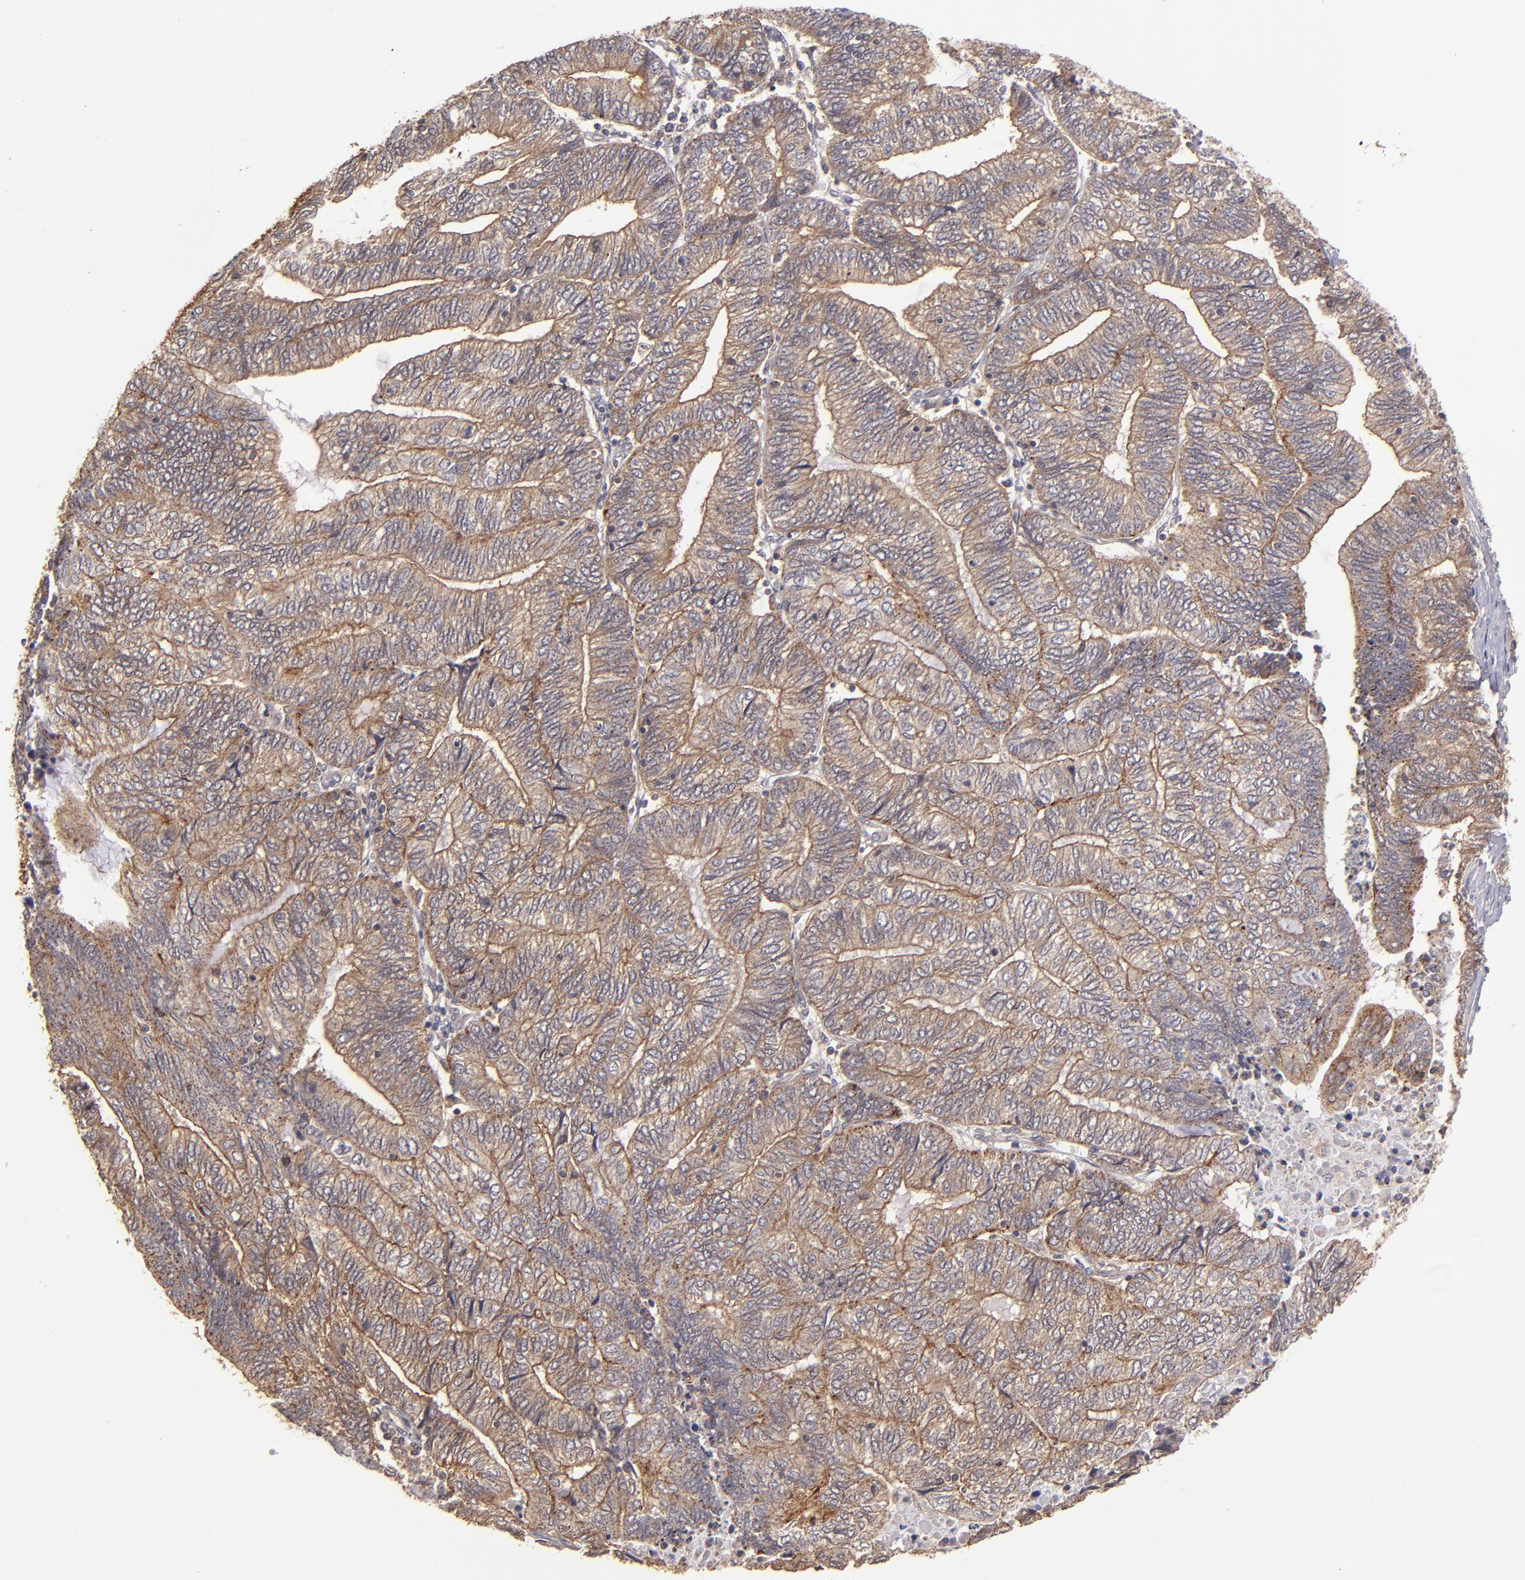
{"staining": {"intensity": "moderate", "quantity": ">75%", "location": "cytoplasmic/membranous"}, "tissue": "endometrial cancer", "cell_type": "Tumor cells", "image_type": "cancer", "snomed": [{"axis": "morphology", "description": "Adenocarcinoma, NOS"}, {"axis": "topography", "description": "Uterus"}, {"axis": "topography", "description": "Endometrium"}], "caption": "Endometrial adenocarcinoma tissue reveals moderate cytoplasmic/membranous staining in approximately >75% of tumor cells", "gene": "ZFYVE1", "patient": {"sex": "female", "age": 70}}